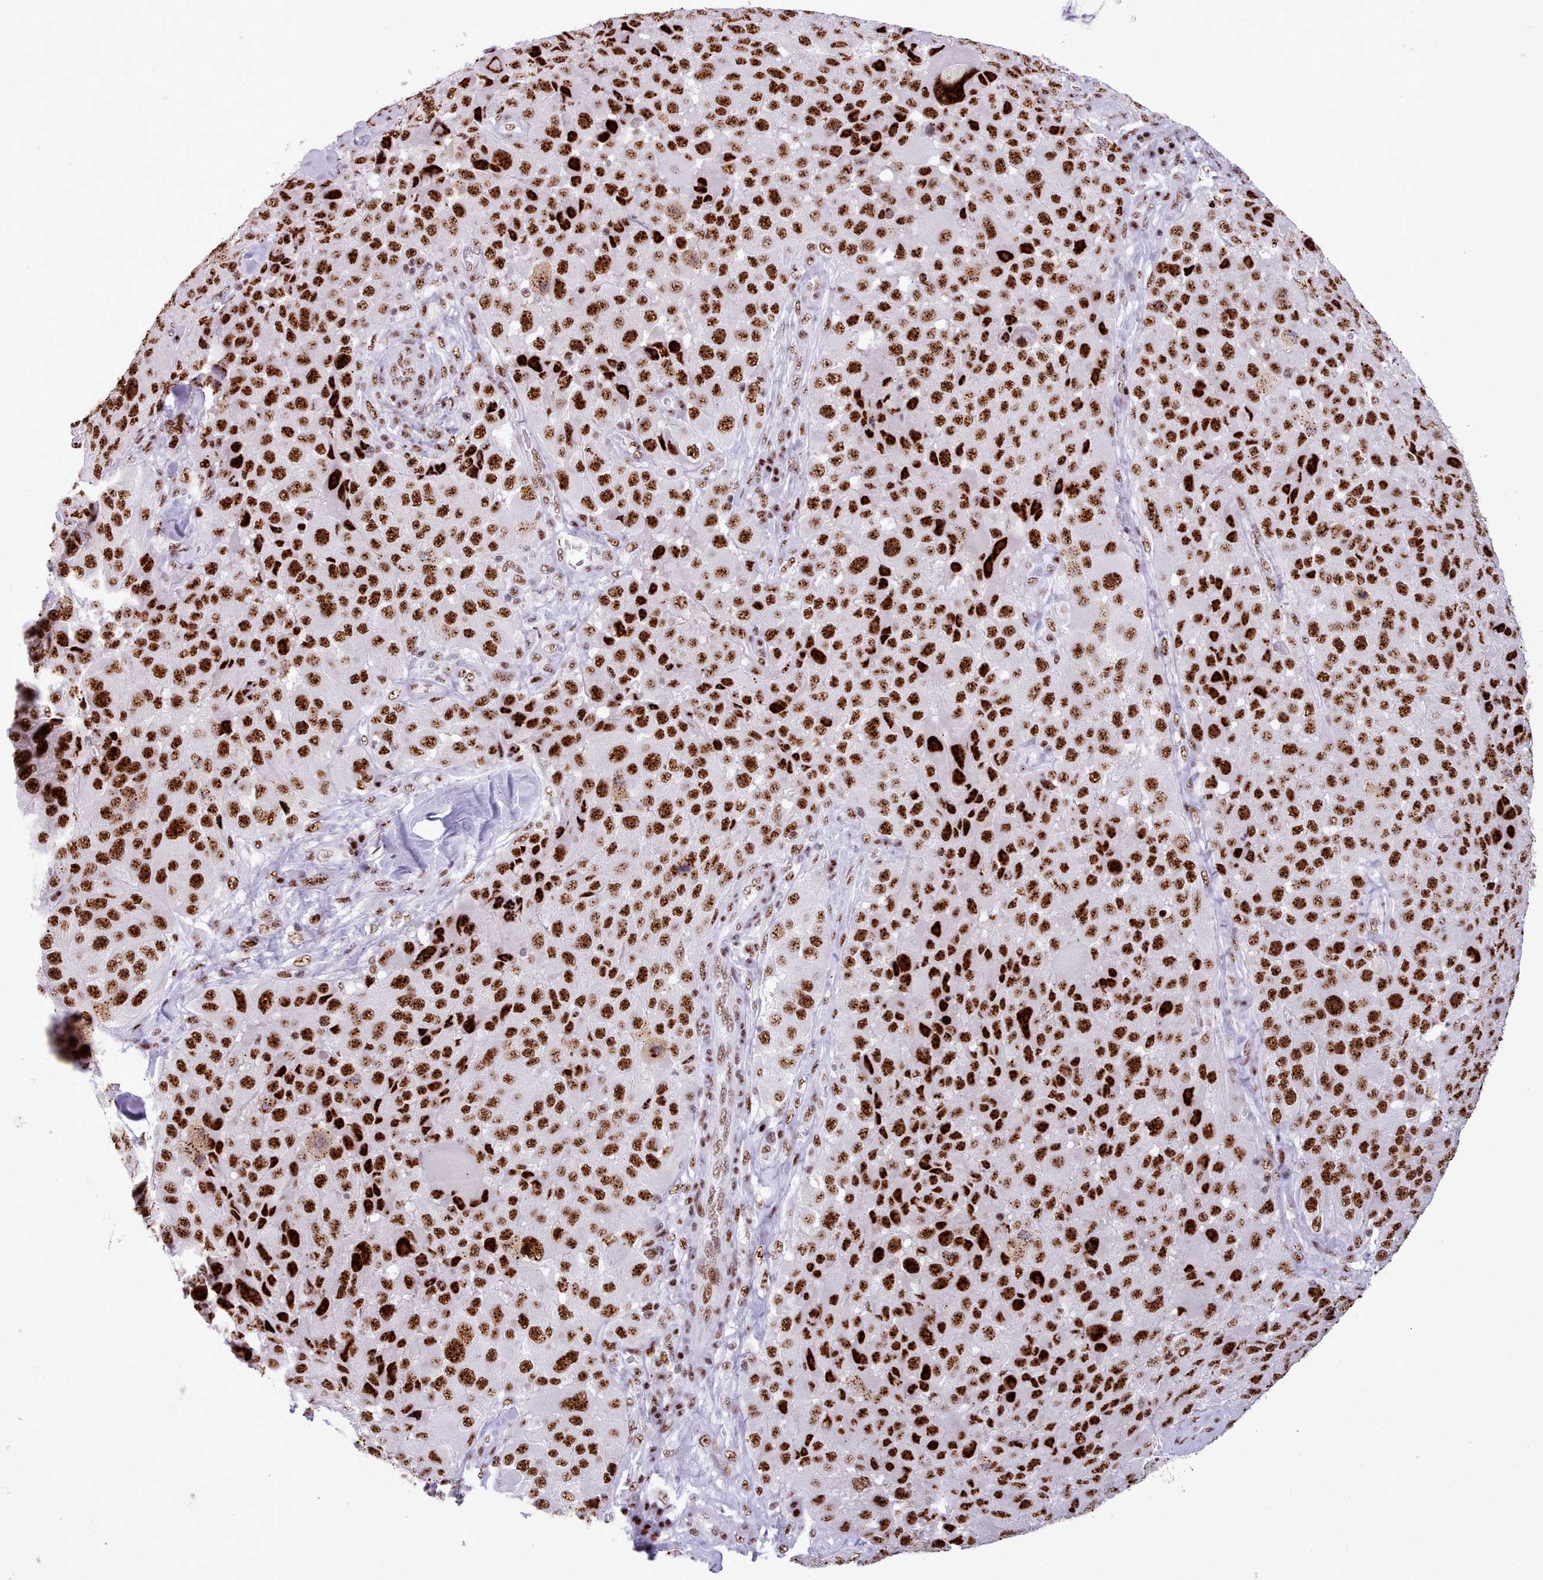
{"staining": {"intensity": "strong", "quantity": ">75%", "location": "nuclear"}, "tissue": "melanoma", "cell_type": "Tumor cells", "image_type": "cancer", "snomed": [{"axis": "morphology", "description": "Malignant melanoma, Metastatic site"}, {"axis": "topography", "description": "Lymph node"}], "caption": "Tumor cells demonstrate high levels of strong nuclear positivity in about >75% of cells in melanoma. (brown staining indicates protein expression, while blue staining denotes nuclei).", "gene": "TMEM35B", "patient": {"sex": "male", "age": 62}}